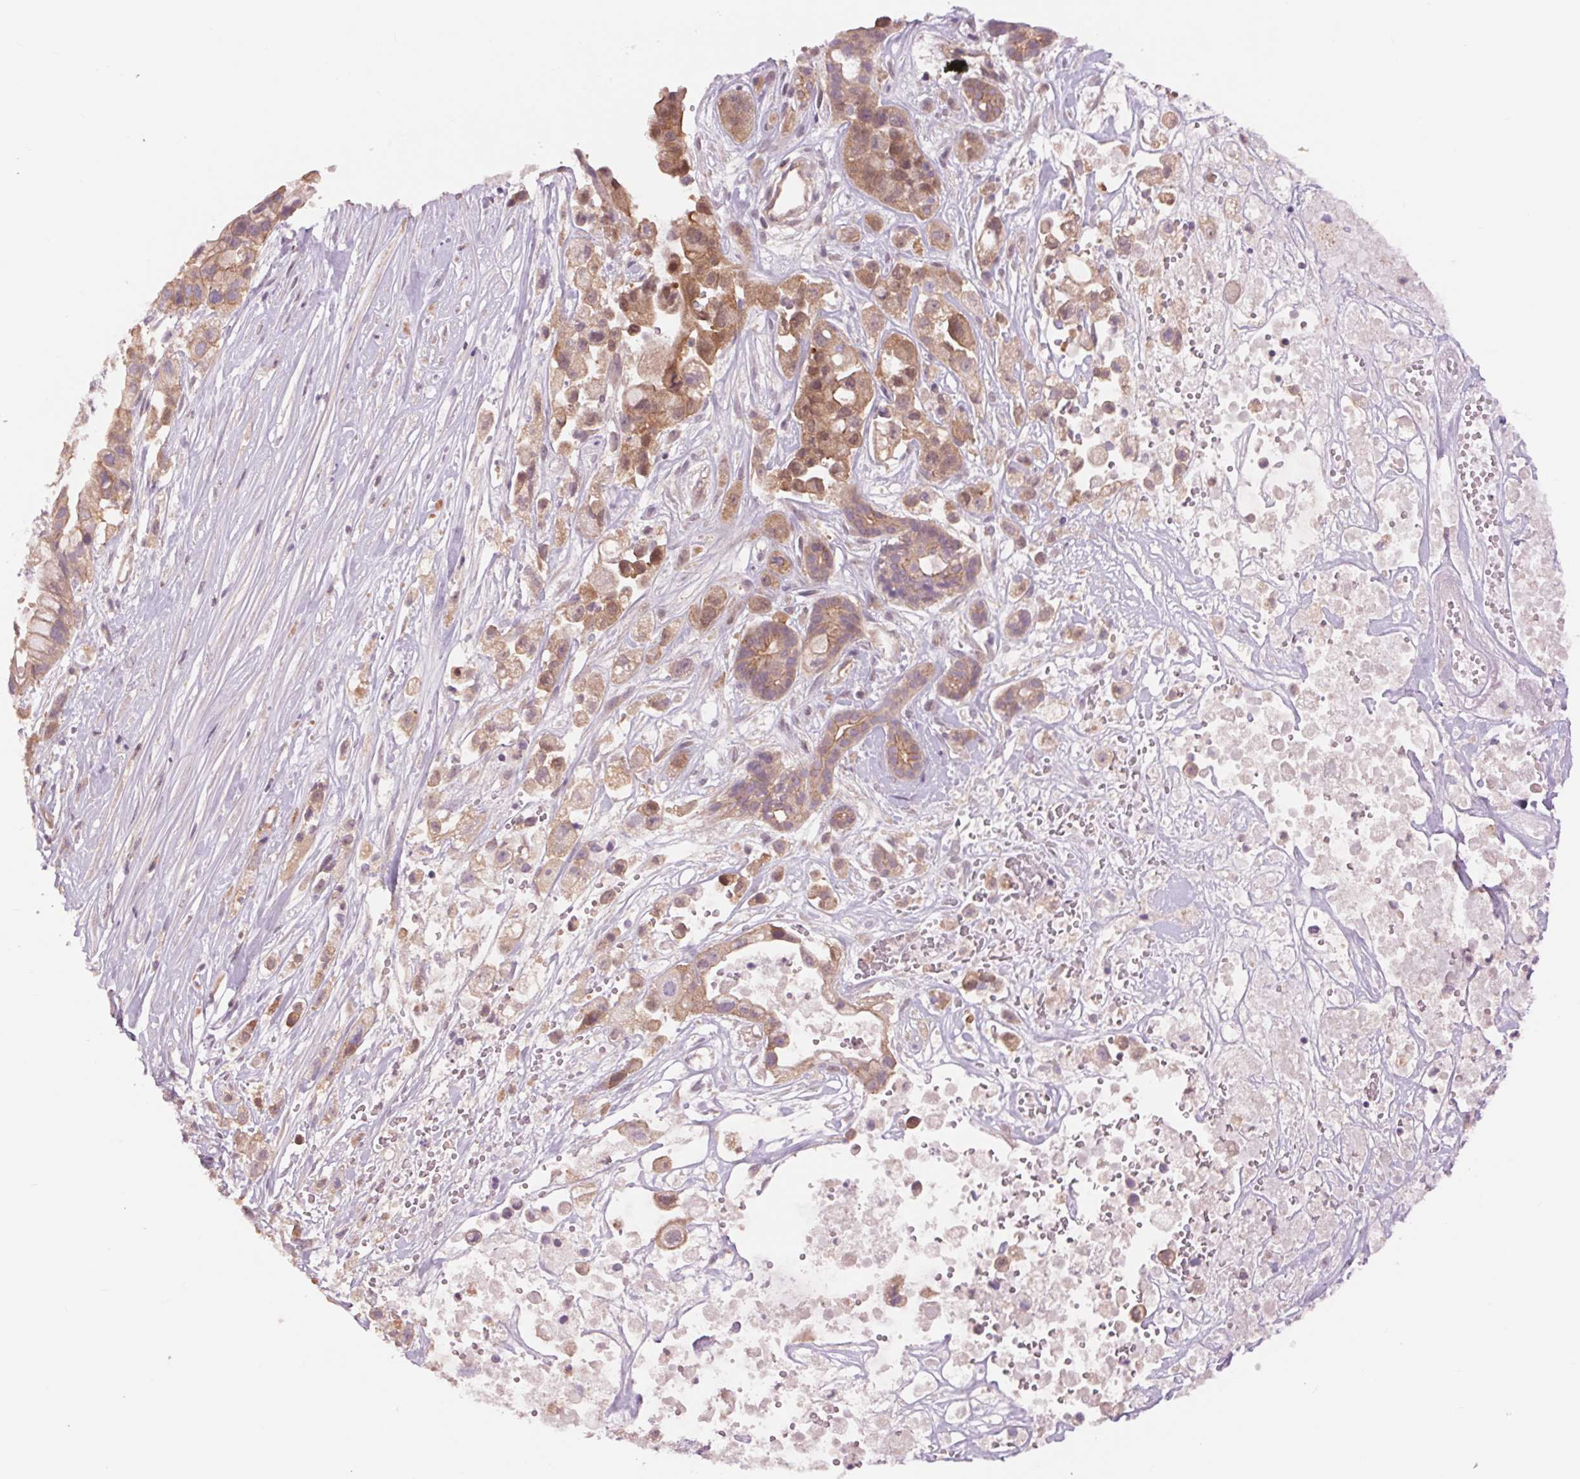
{"staining": {"intensity": "weak", "quantity": "25%-75%", "location": "cytoplasmic/membranous"}, "tissue": "pancreatic cancer", "cell_type": "Tumor cells", "image_type": "cancer", "snomed": [{"axis": "morphology", "description": "Adenocarcinoma, NOS"}, {"axis": "topography", "description": "Pancreas"}], "caption": "Weak cytoplasmic/membranous expression for a protein is appreciated in about 25%-75% of tumor cells of adenocarcinoma (pancreatic) using IHC.", "gene": "SH3RF2", "patient": {"sex": "male", "age": 44}}